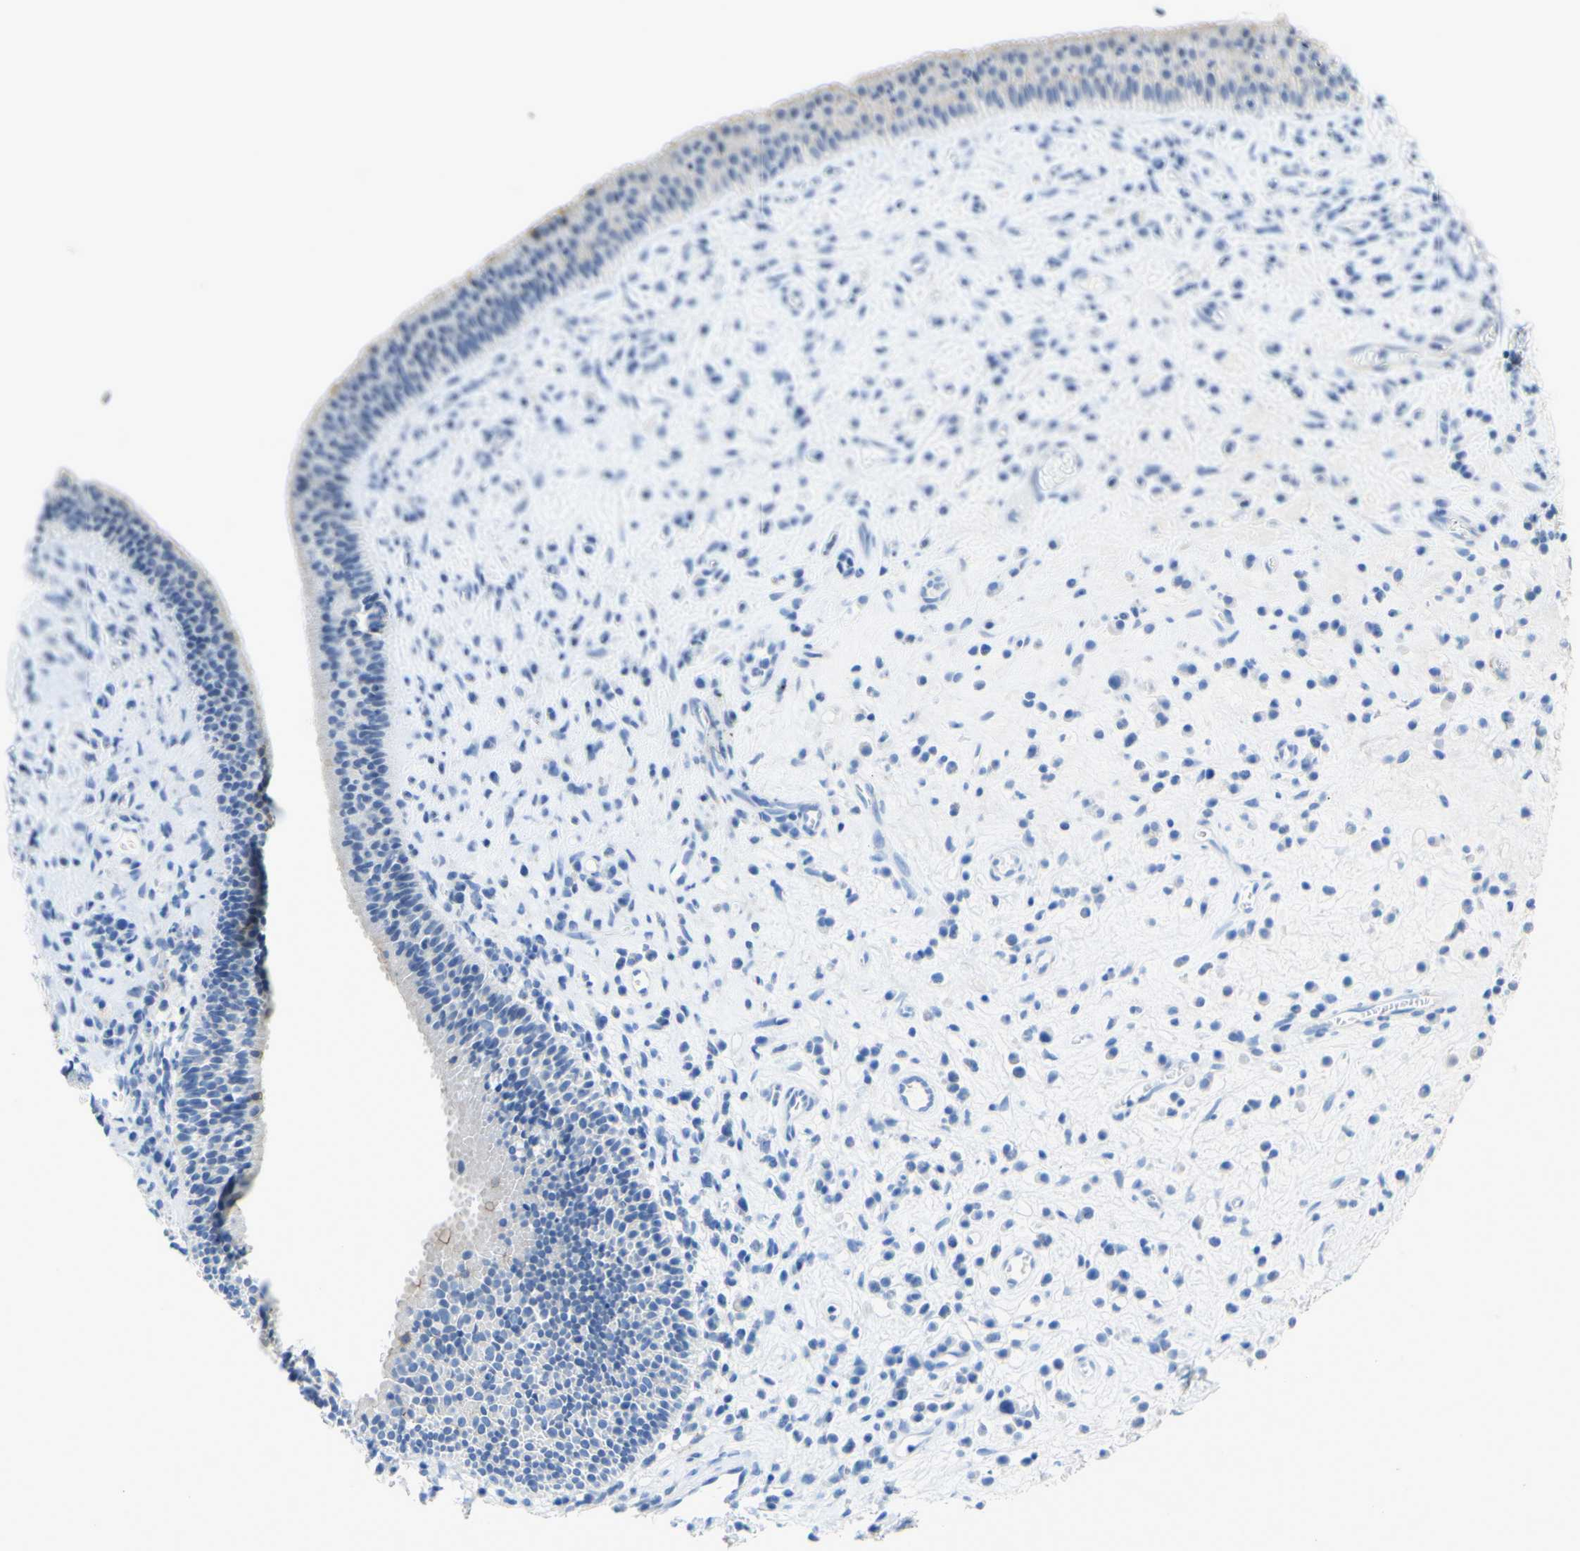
{"staining": {"intensity": "moderate", "quantity": ">75%", "location": "cytoplasmic/membranous"}, "tissue": "nasopharynx", "cell_type": "Respiratory epithelial cells", "image_type": "normal", "snomed": [{"axis": "morphology", "description": "Normal tissue, NOS"}, {"axis": "topography", "description": "Nasopharynx"}], "caption": "Protein staining by immunohistochemistry (IHC) demonstrates moderate cytoplasmic/membranous staining in approximately >75% of respiratory epithelial cells in unremarkable nasopharynx.", "gene": "DSC2", "patient": {"sex": "female", "age": 51}}